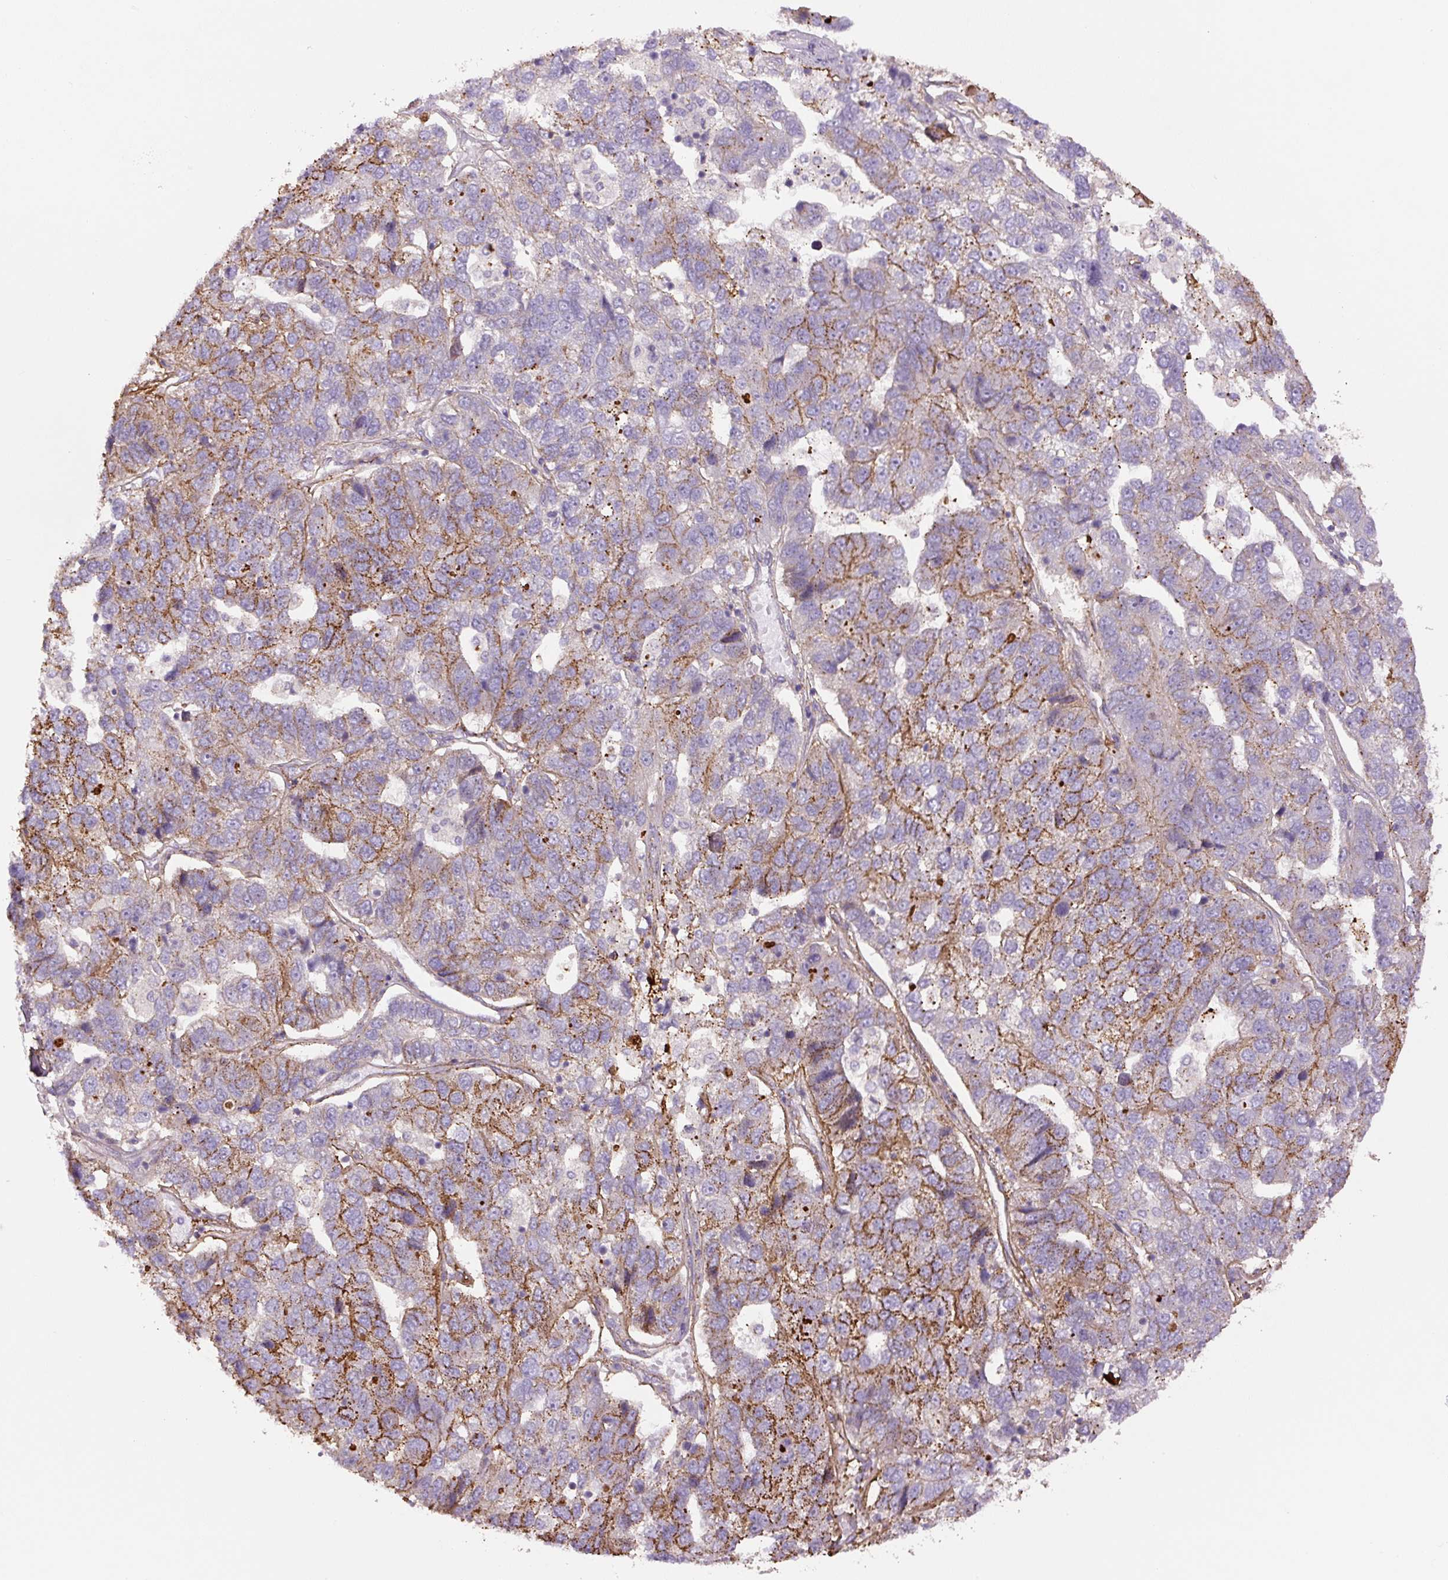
{"staining": {"intensity": "moderate", "quantity": "25%-75%", "location": "cytoplasmic/membranous"}, "tissue": "pancreatic cancer", "cell_type": "Tumor cells", "image_type": "cancer", "snomed": [{"axis": "morphology", "description": "Adenocarcinoma, NOS"}, {"axis": "topography", "description": "Pancreas"}], "caption": "The micrograph exhibits staining of pancreatic adenocarcinoma, revealing moderate cytoplasmic/membranous protein expression (brown color) within tumor cells. (IHC, brightfield microscopy, high magnification).", "gene": "CCNI2", "patient": {"sex": "female", "age": 61}}